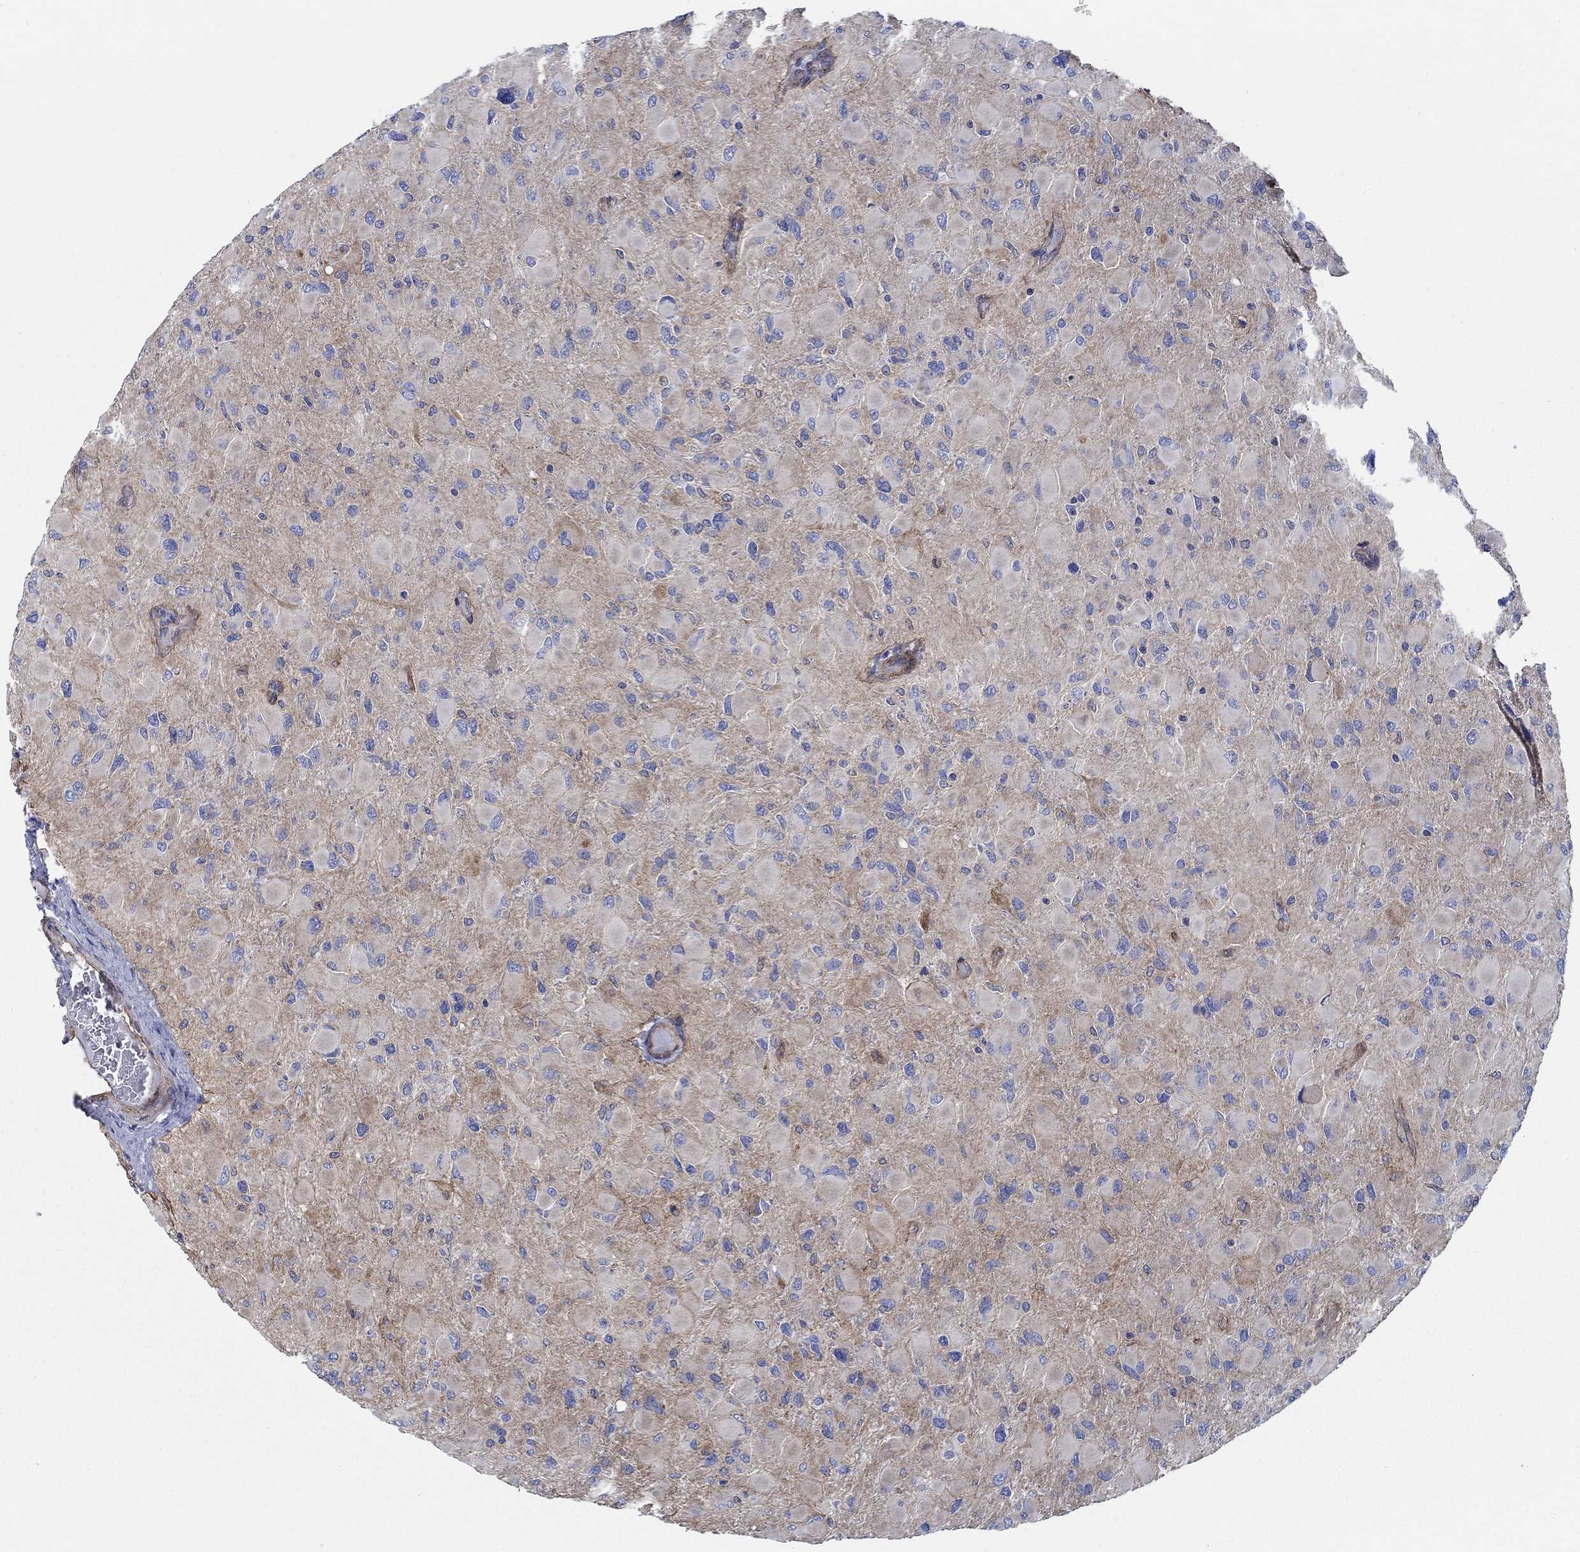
{"staining": {"intensity": "negative", "quantity": "none", "location": "none"}, "tissue": "glioma", "cell_type": "Tumor cells", "image_type": "cancer", "snomed": [{"axis": "morphology", "description": "Glioma, malignant, High grade"}, {"axis": "topography", "description": "Cerebral cortex"}], "caption": "The immunohistochemistry (IHC) micrograph has no significant expression in tumor cells of malignant high-grade glioma tissue. (Brightfield microscopy of DAB (3,3'-diaminobenzidine) IHC at high magnification).", "gene": "FMN1", "patient": {"sex": "female", "age": 36}}